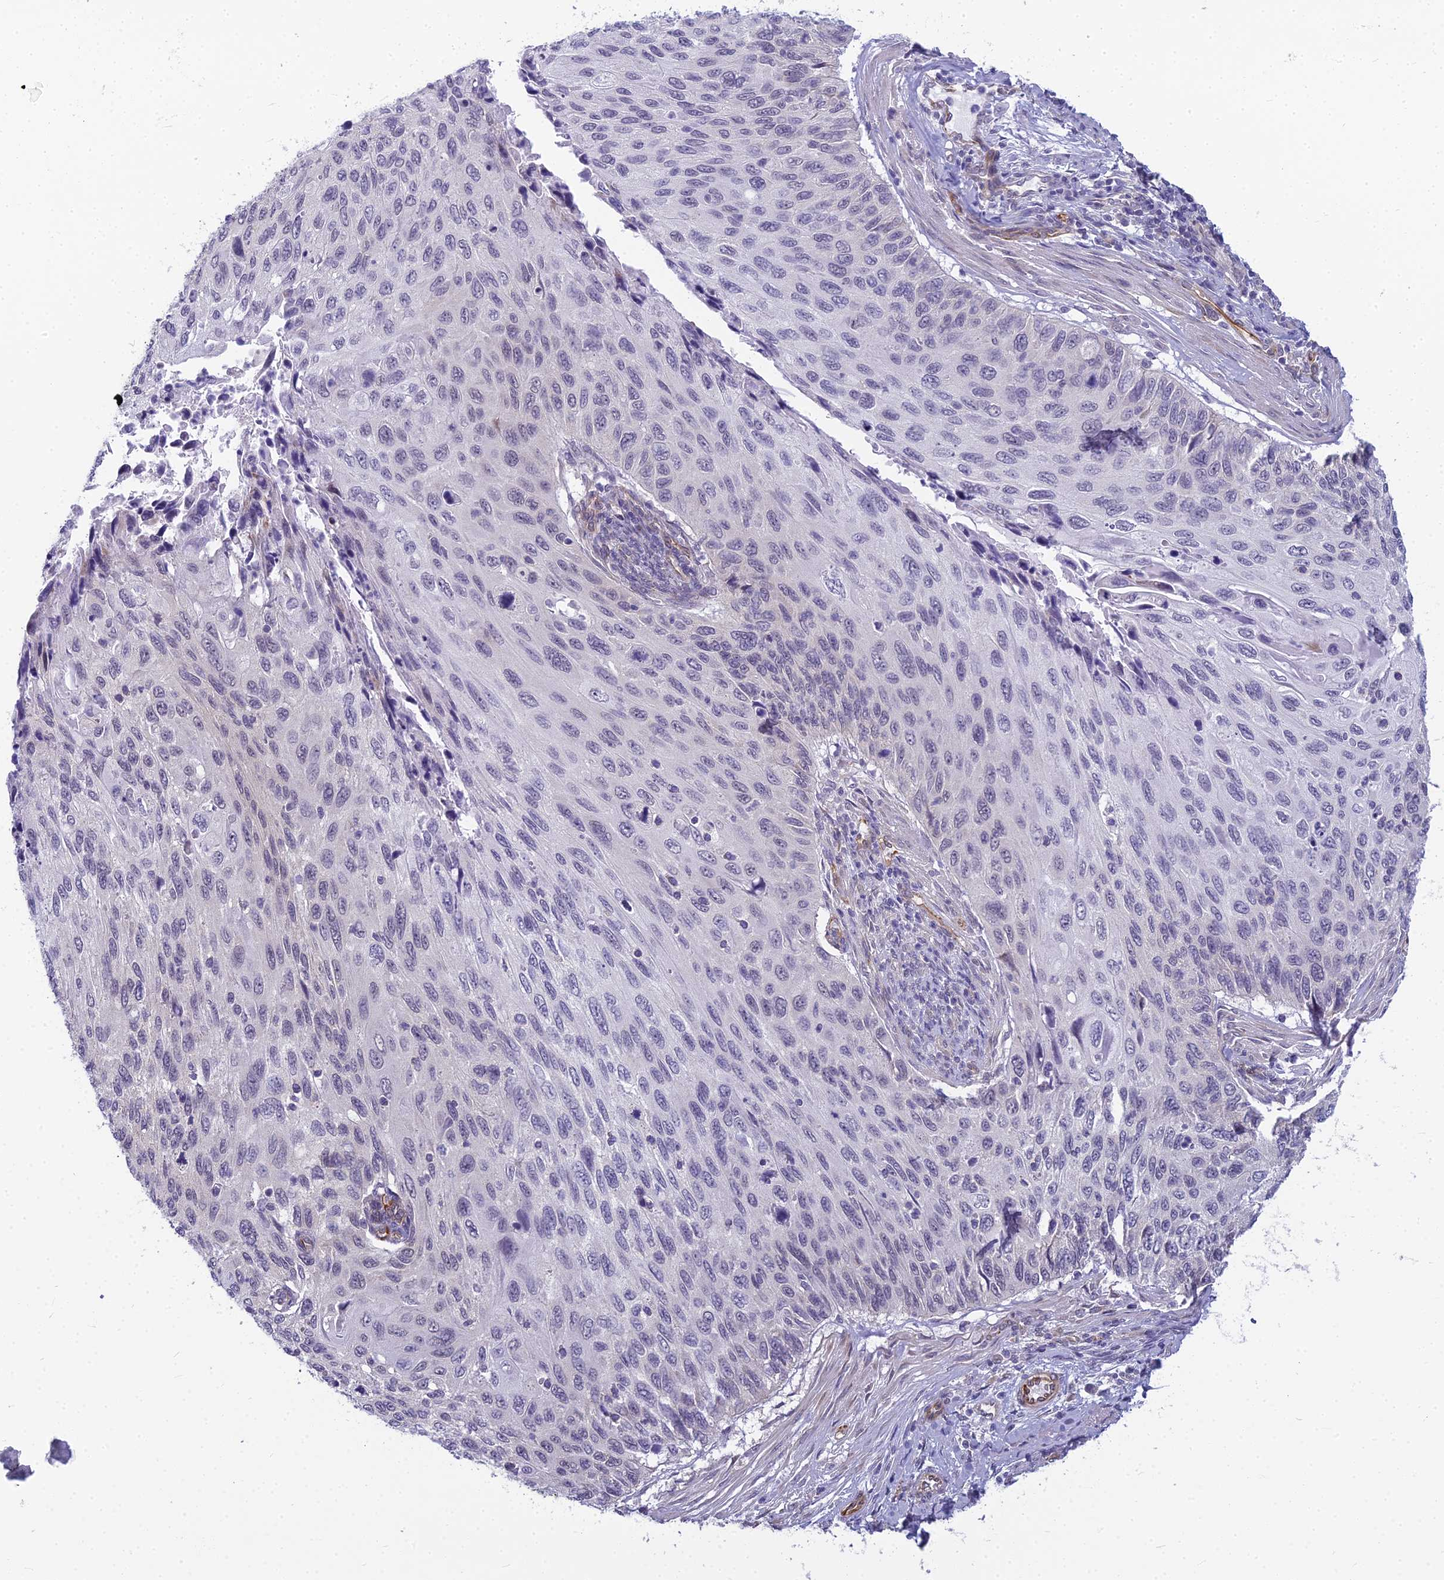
{"staining": {"intensity": "negative", "quantity": "none", "location": "none"}, "tissue": "cervical cancer", "cell_type": "Tumor cells", "image_type": "cancer", "snomed": [{"axis": "morphology", "description": "Squamous cell carcinoma, NOS"}, {"axis": "topography", "description": "Cervix"}], "caption": "Tumor cells show no significant staining in squamous cell carcinoma (cervical). Nuclei are stained in blue.", "gene": "RGL3", "patient": {"sex": "female", "age": 70}}